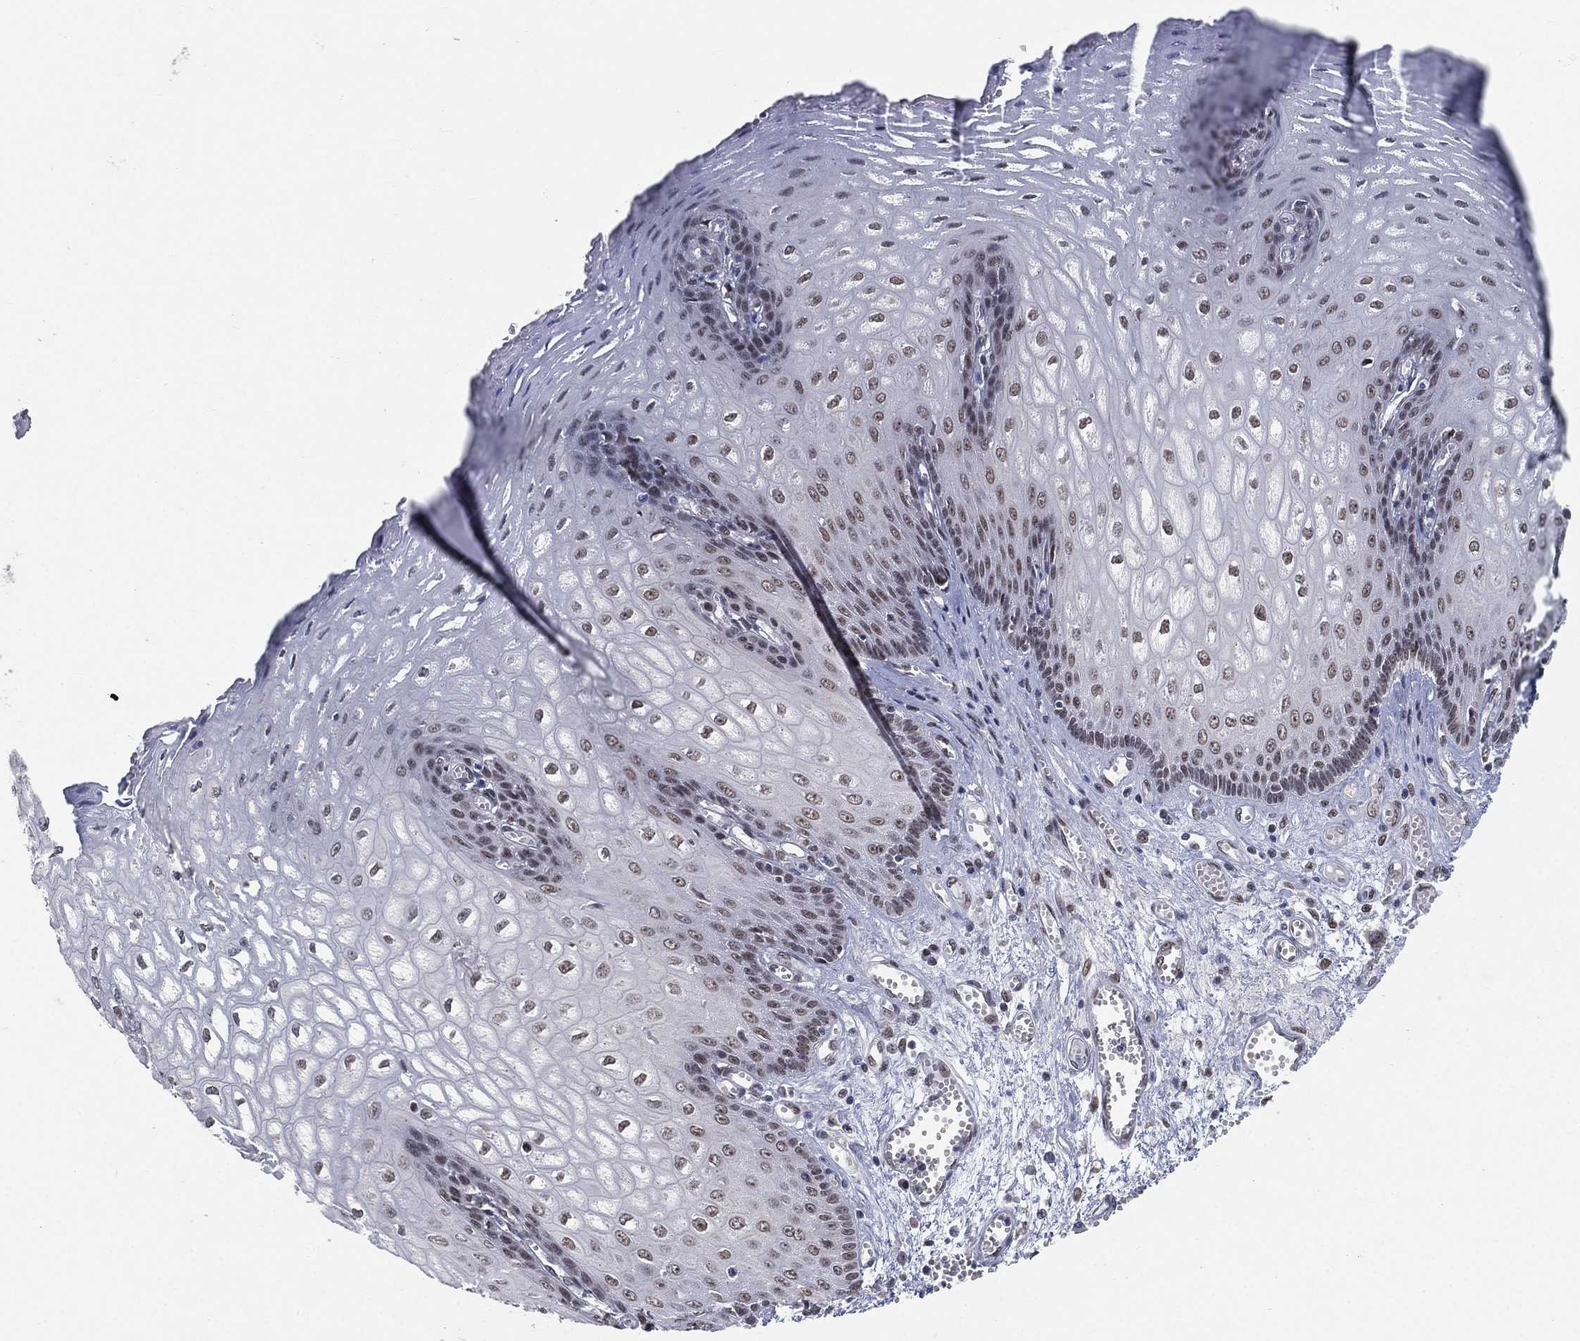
{"staining": {"intensity": "strong", "quantity": "<25%", "location": "nuclear"}, "tissue": "esophagus", "cell_type": "Squamous epithelial cells", "image_type": "normal", "snomed": [{"axis": "morphology", "description": "Normal tissue, NOS"}, {"axis": "topography", "description": "Esophagus"}], "caption": "Approximately <25% of squamous epithelial cells in unremarkable esophagus display strong nuclear protein expression as visualized by brown immunohistochemical staining.", "gene": "YLPM1", "patient": {"sex": "male", "age": 58}}